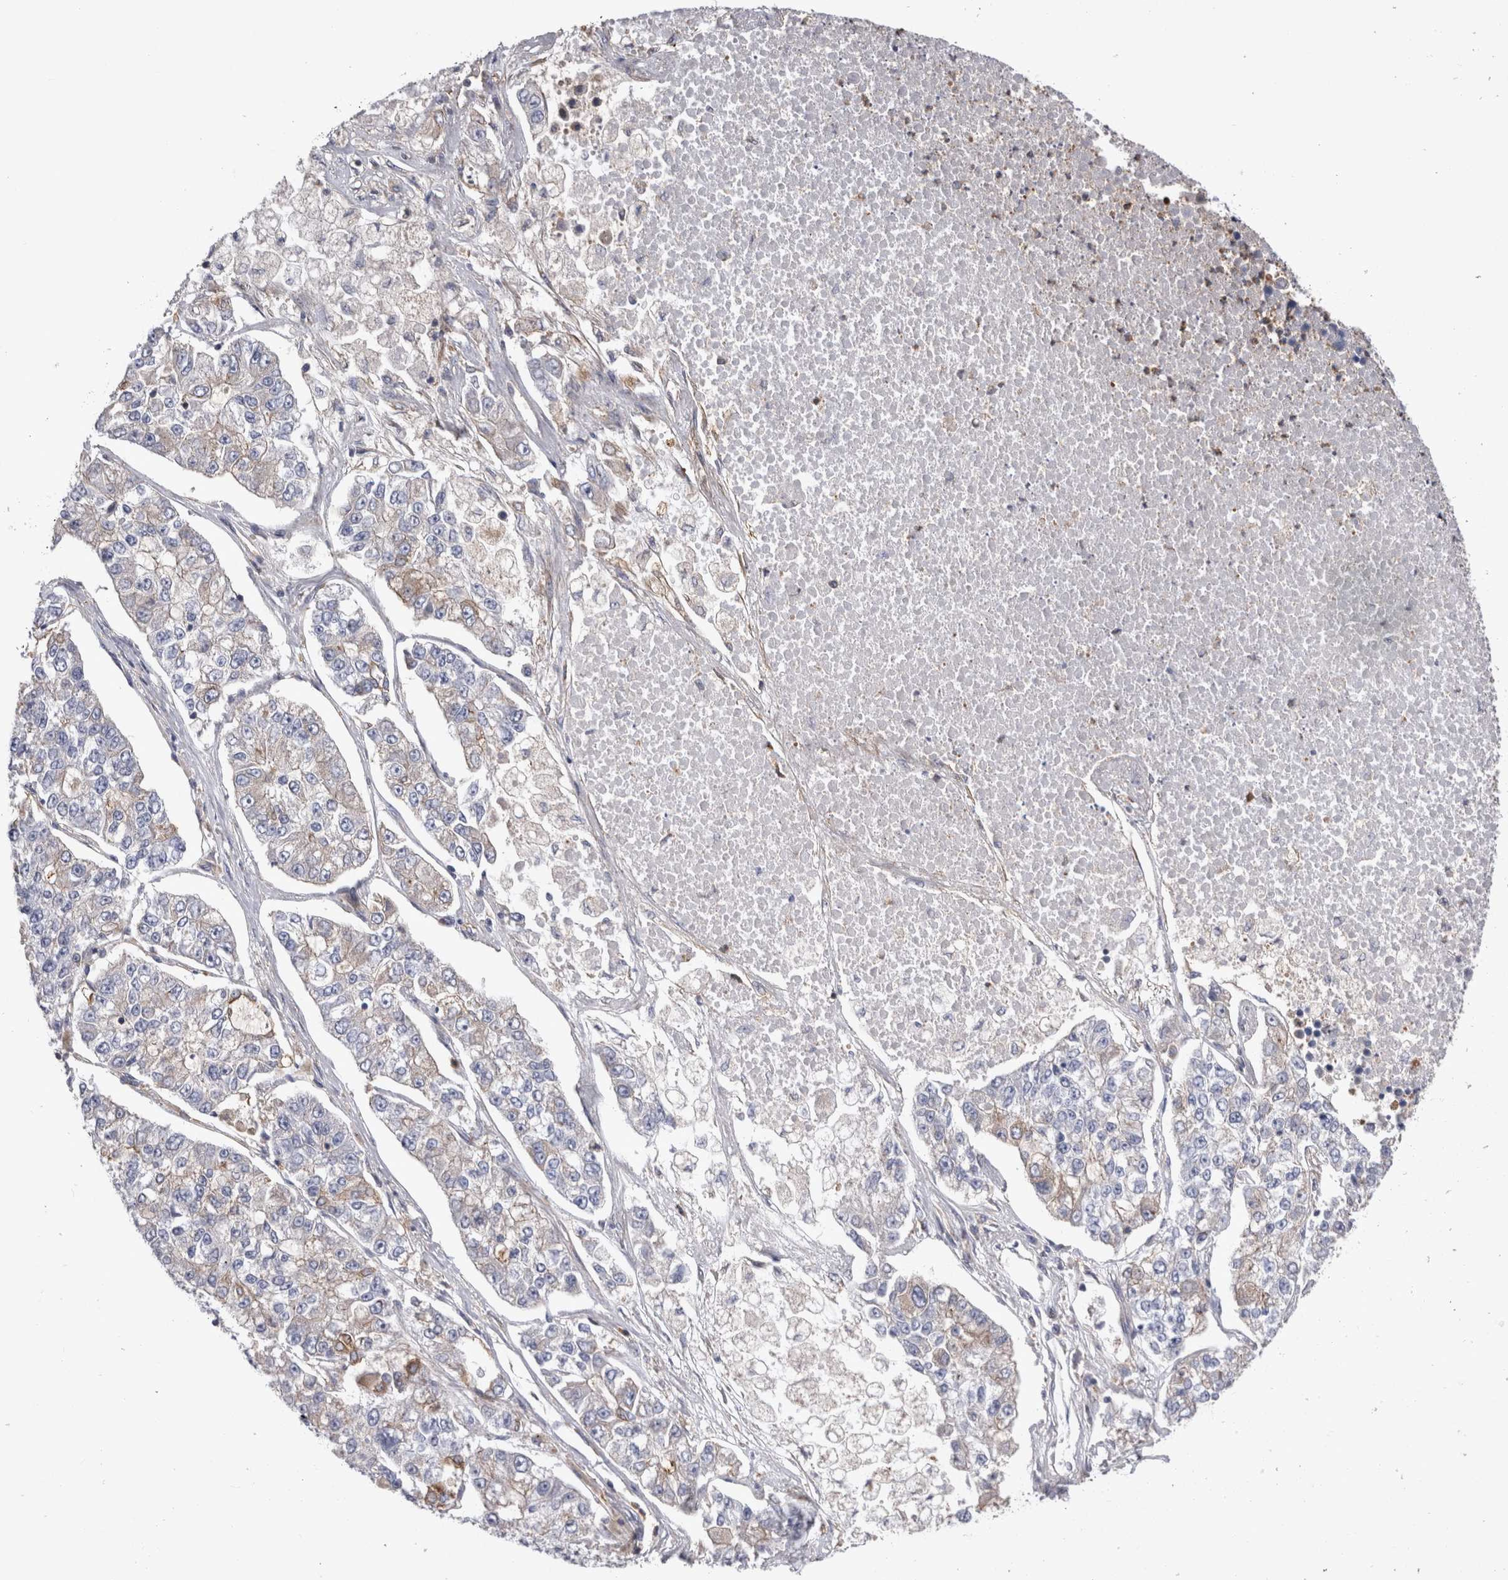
{"staining": {"intensity": "negative", "quantity": "none", "location": "none"}, "tissue": "lung cancer", "cell_type": "Tumor cells", "image_type": "cancer", "snomed": [{"axis": "morphology", "description": "Adenocarcinoma, NOS"}, {"axis": "topography", "description": "Lung"}], "caption": "A high-resolution image shows IHC staining of adenocarcinoma (lung), which displays no significant expression in tumor cells. Nuclei are stained in blue.", "gene": "RAB11FIP1", "patient": {"sex": "male", "age": 49}}